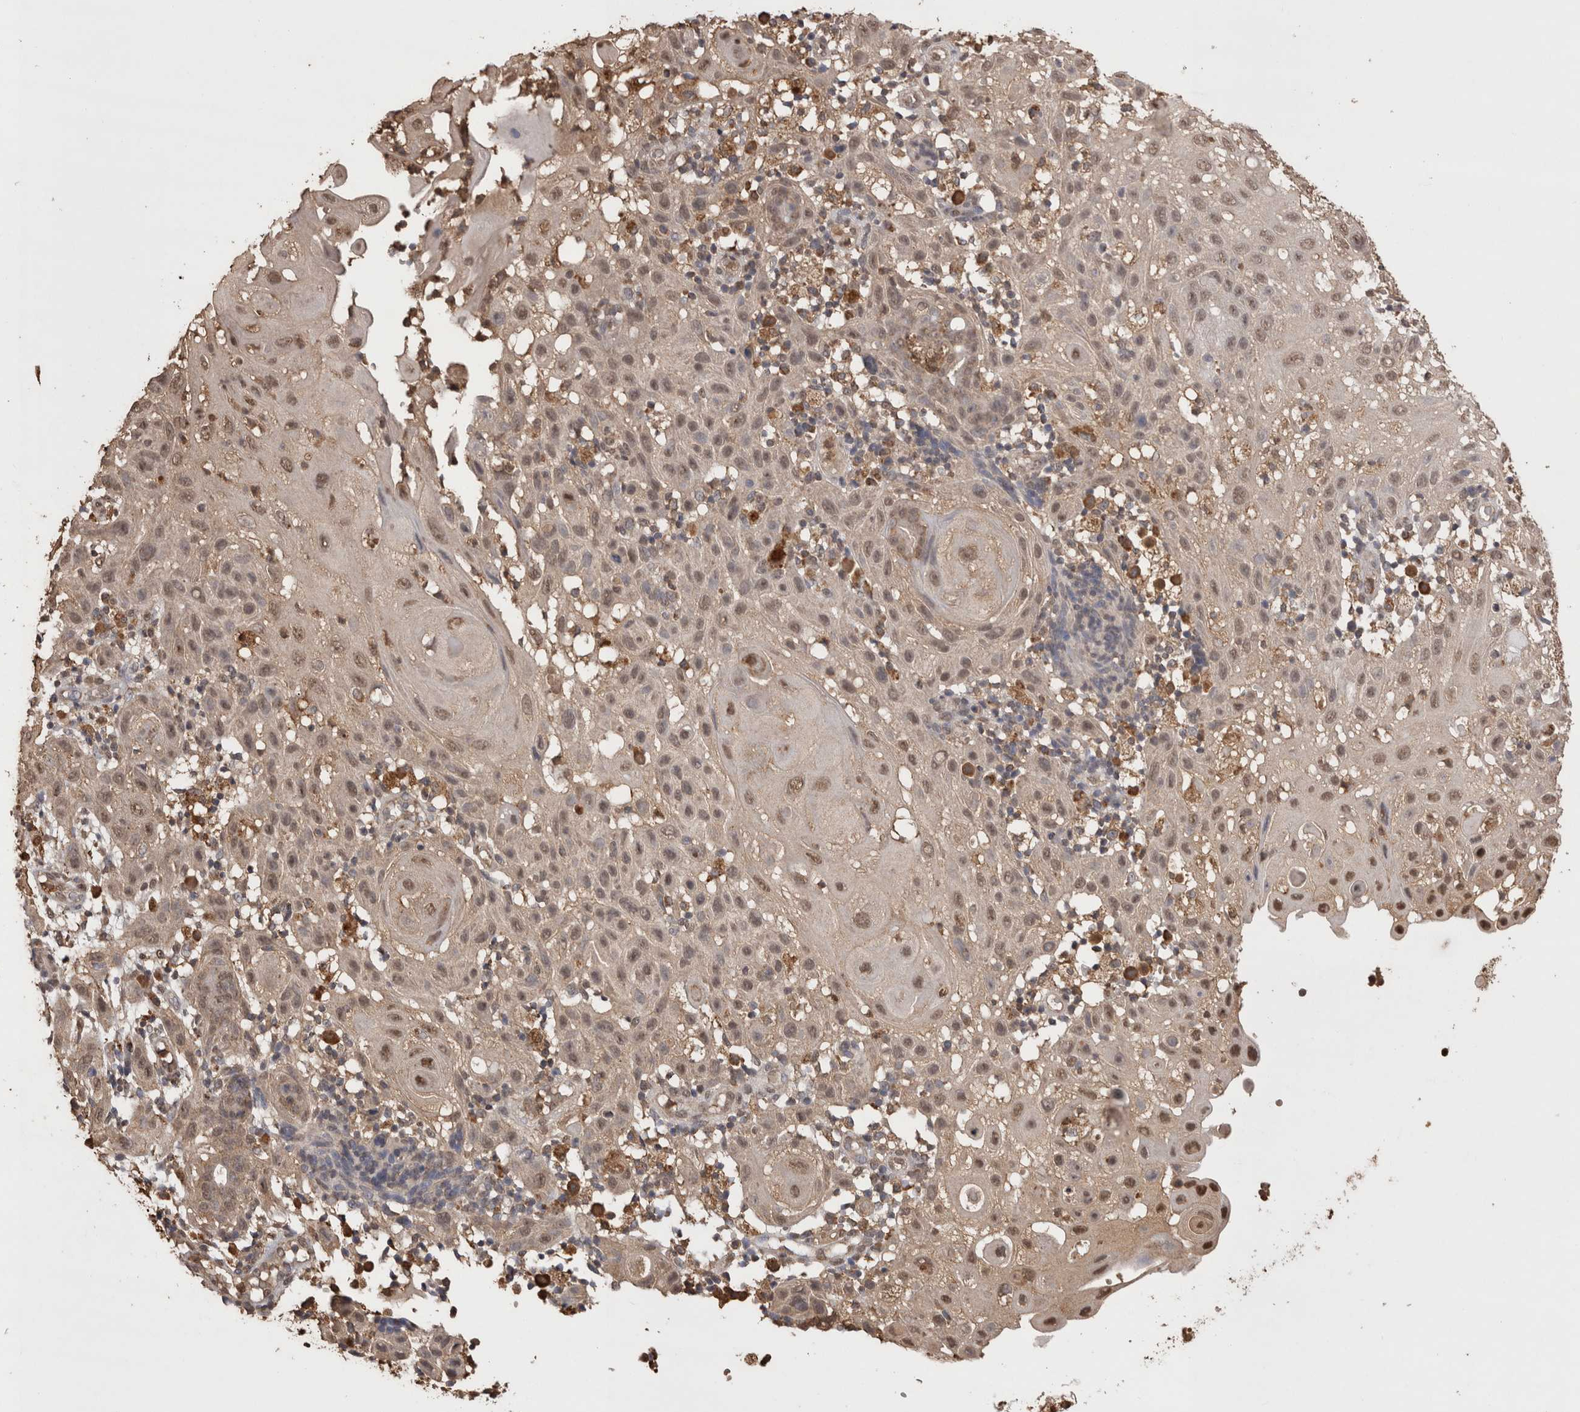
{"staining": {"intensity": "weak", "quantity": ">75%", "location": "nuclear"}, "tissue": "skin cancer", "cell_type": "Tumor cells", "image_type": "cancer", "snomed": [{"axis": "morphology", "description": "Normal tissue, NOS"}, {"axis": "morphology", "description": "Squamous cell carcinoma, NOS"}, {"axis": "topography", "description": "Skin"}], "caption": "Approximately >75% of tumor cells in squamous cell carcinoma (skin) exhibit weak nuclear protein positivity as visualized by brown immunohistochemical staining.", "gene": "GRK5", "patient": {"sex": "female", "age": 96}}